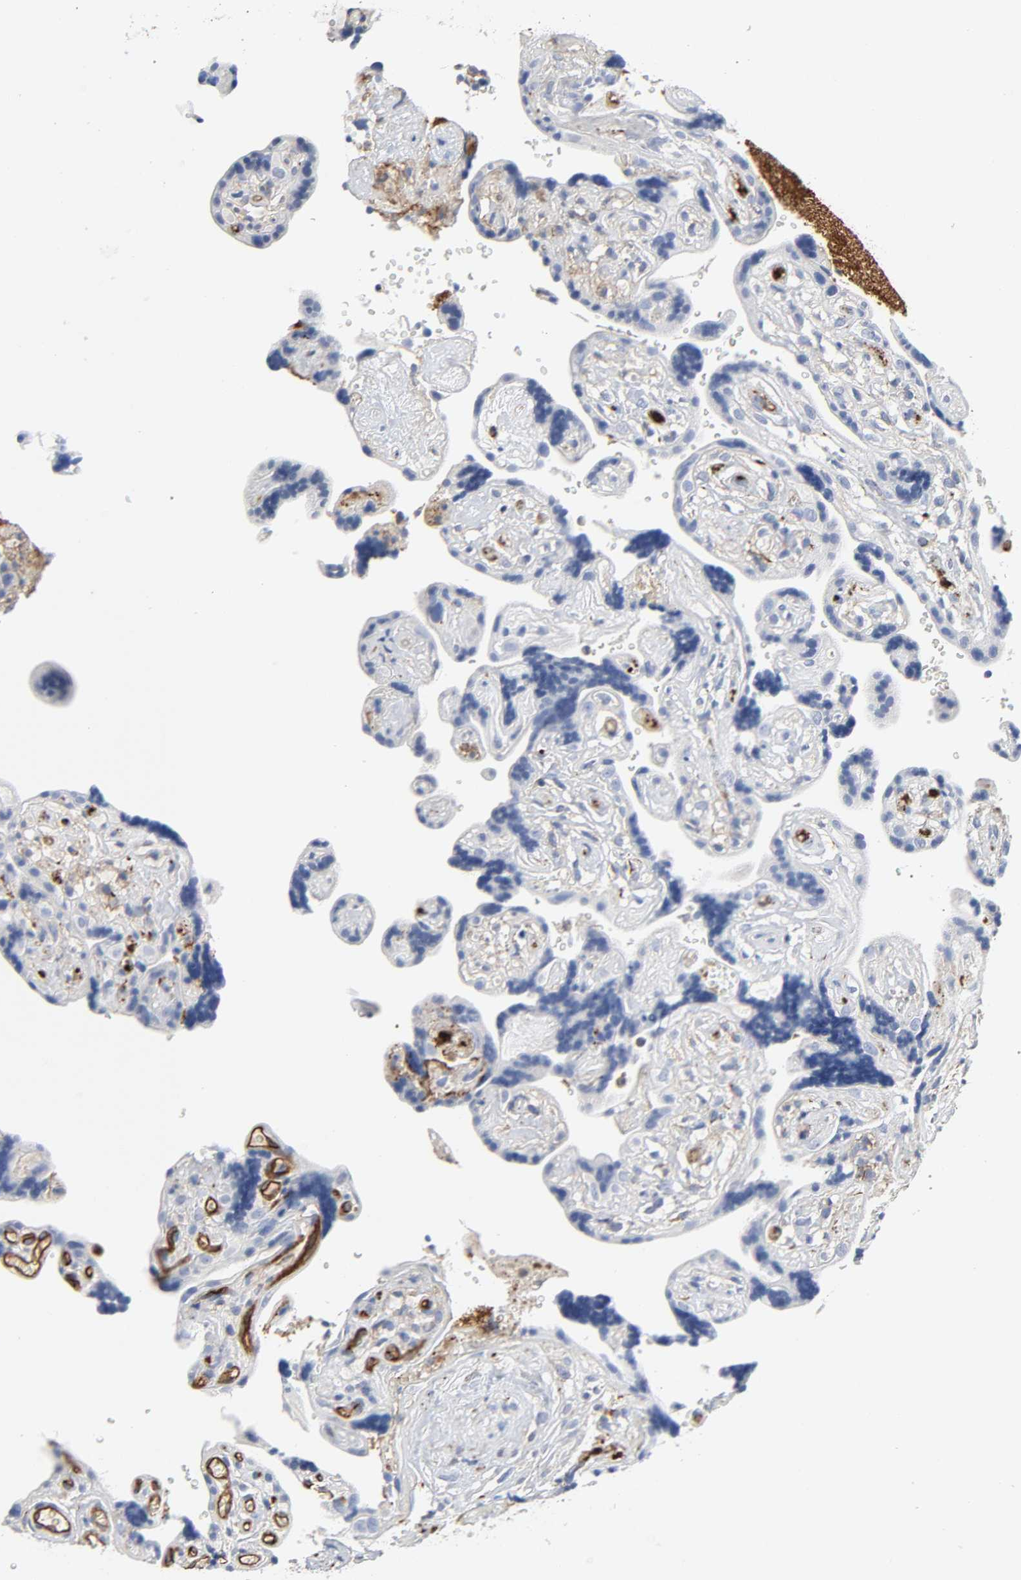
{"staining": {"intensity": "negative", "quantity": "none", "location": "none"}, "tissue": "placenta", "cell_type": "Trophoblastic cells", "image_type": "normal", "snomed": [{"axis": "morphology", "description": "Normal tissue, NOS"}, {"axis": "topography", "description": "Placenta"}], "caption": "IHC histopathology image of normal human placenta stained for a protein (brown), which demonstrates no expression in trophoblastic cells.", "gene": "PECAM1", "patient": {"sex": "female", "age": 30}}